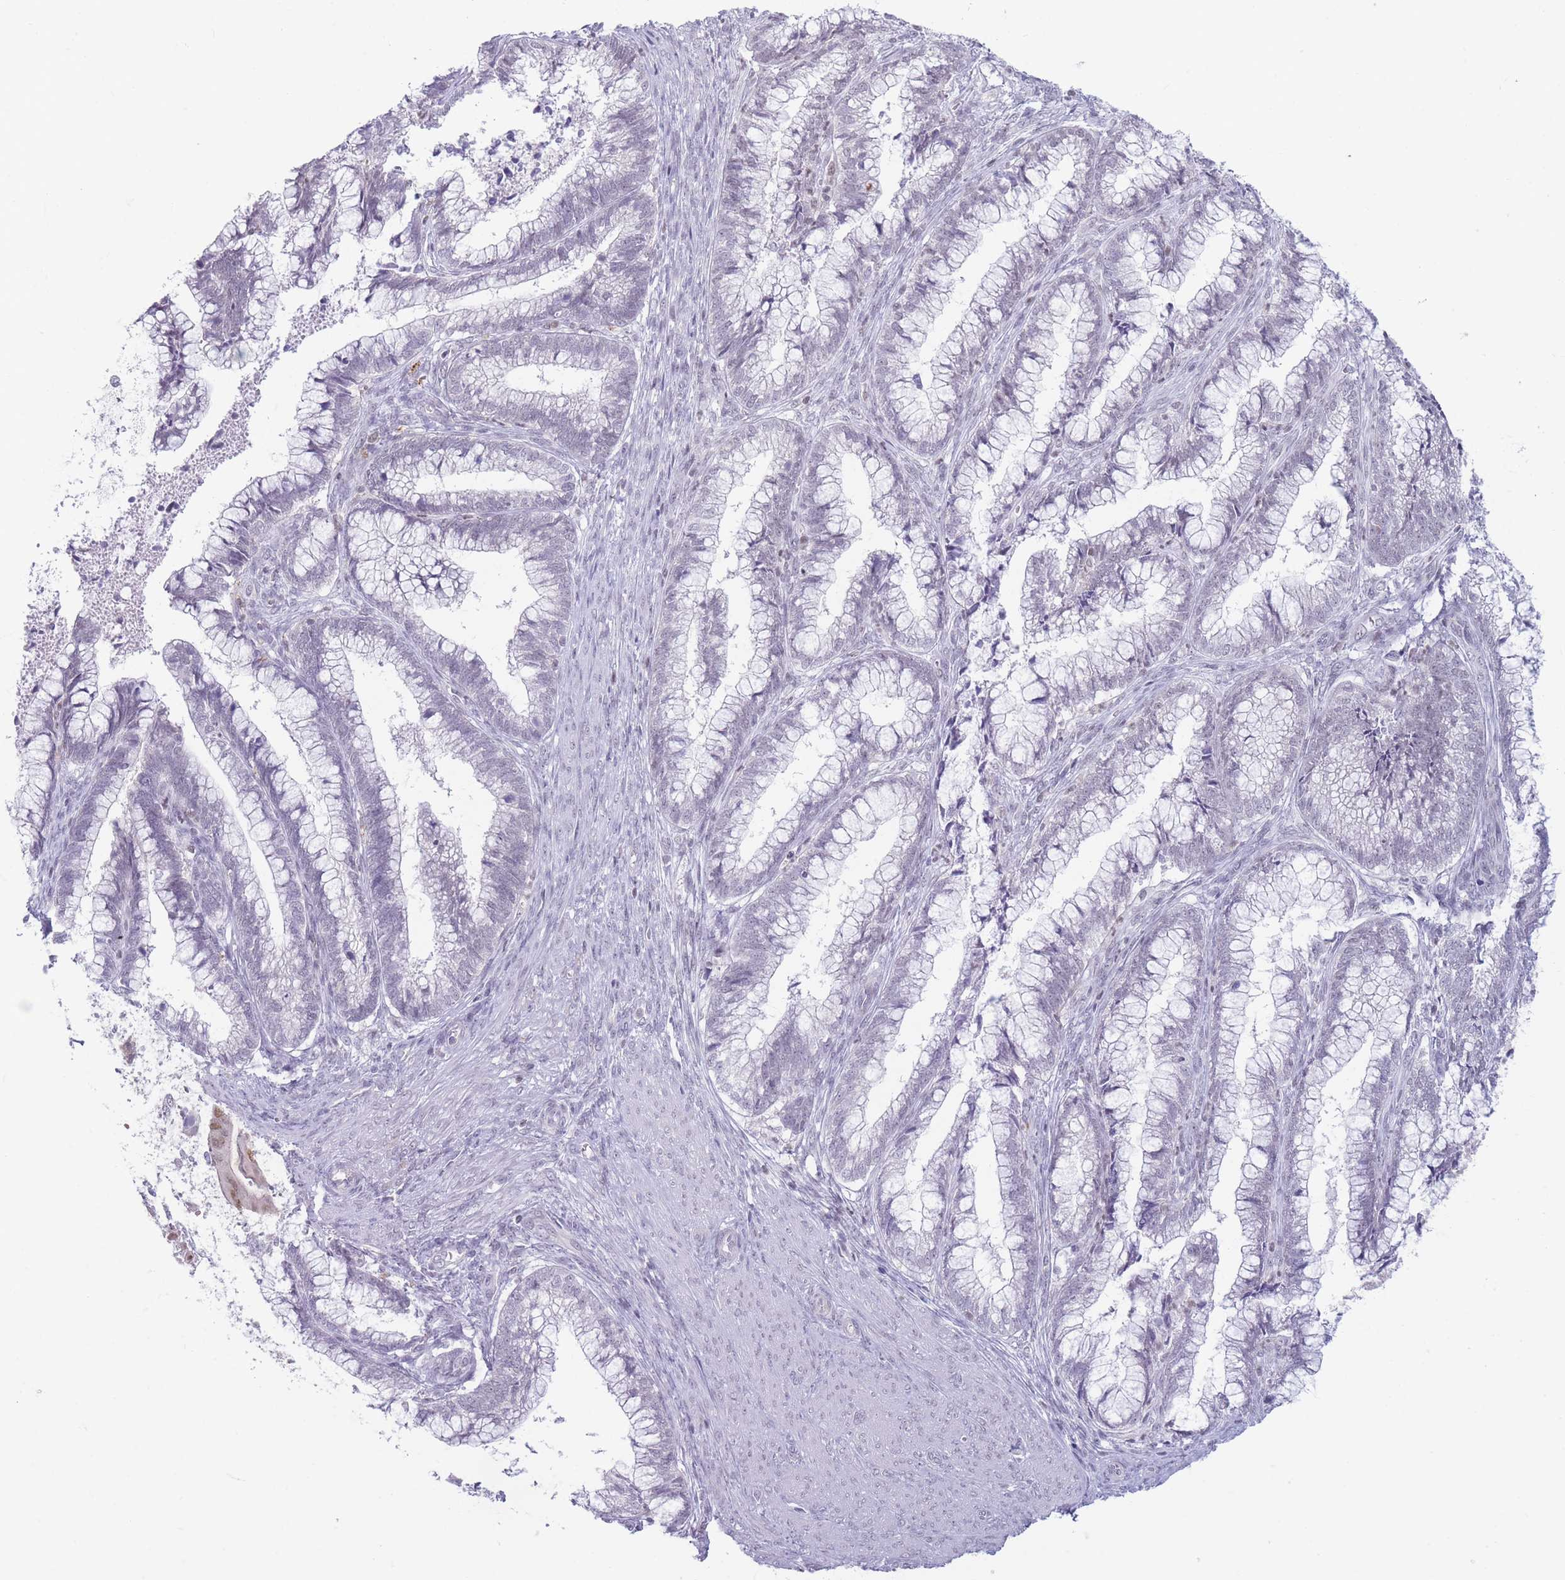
{"staining": {"intensity": "negative", "quantity": "none", "location": "none"}, "tissue": "cervical cancer", "cell_type": "Tumor cells", "image_type": "cancer", "snomed": [{"axis": "morphology", "description": "Adenocarcinoma, NOS"}, {"axis": "topography", "description": "Cervix"}], "caption": "IHC histopathology image of cervical adenocarcinoma stained for a protein (brown), which displays no staining in tumor cells.", "gene": "ARID3B", "patient": {"sex": "female", "age": 44}}